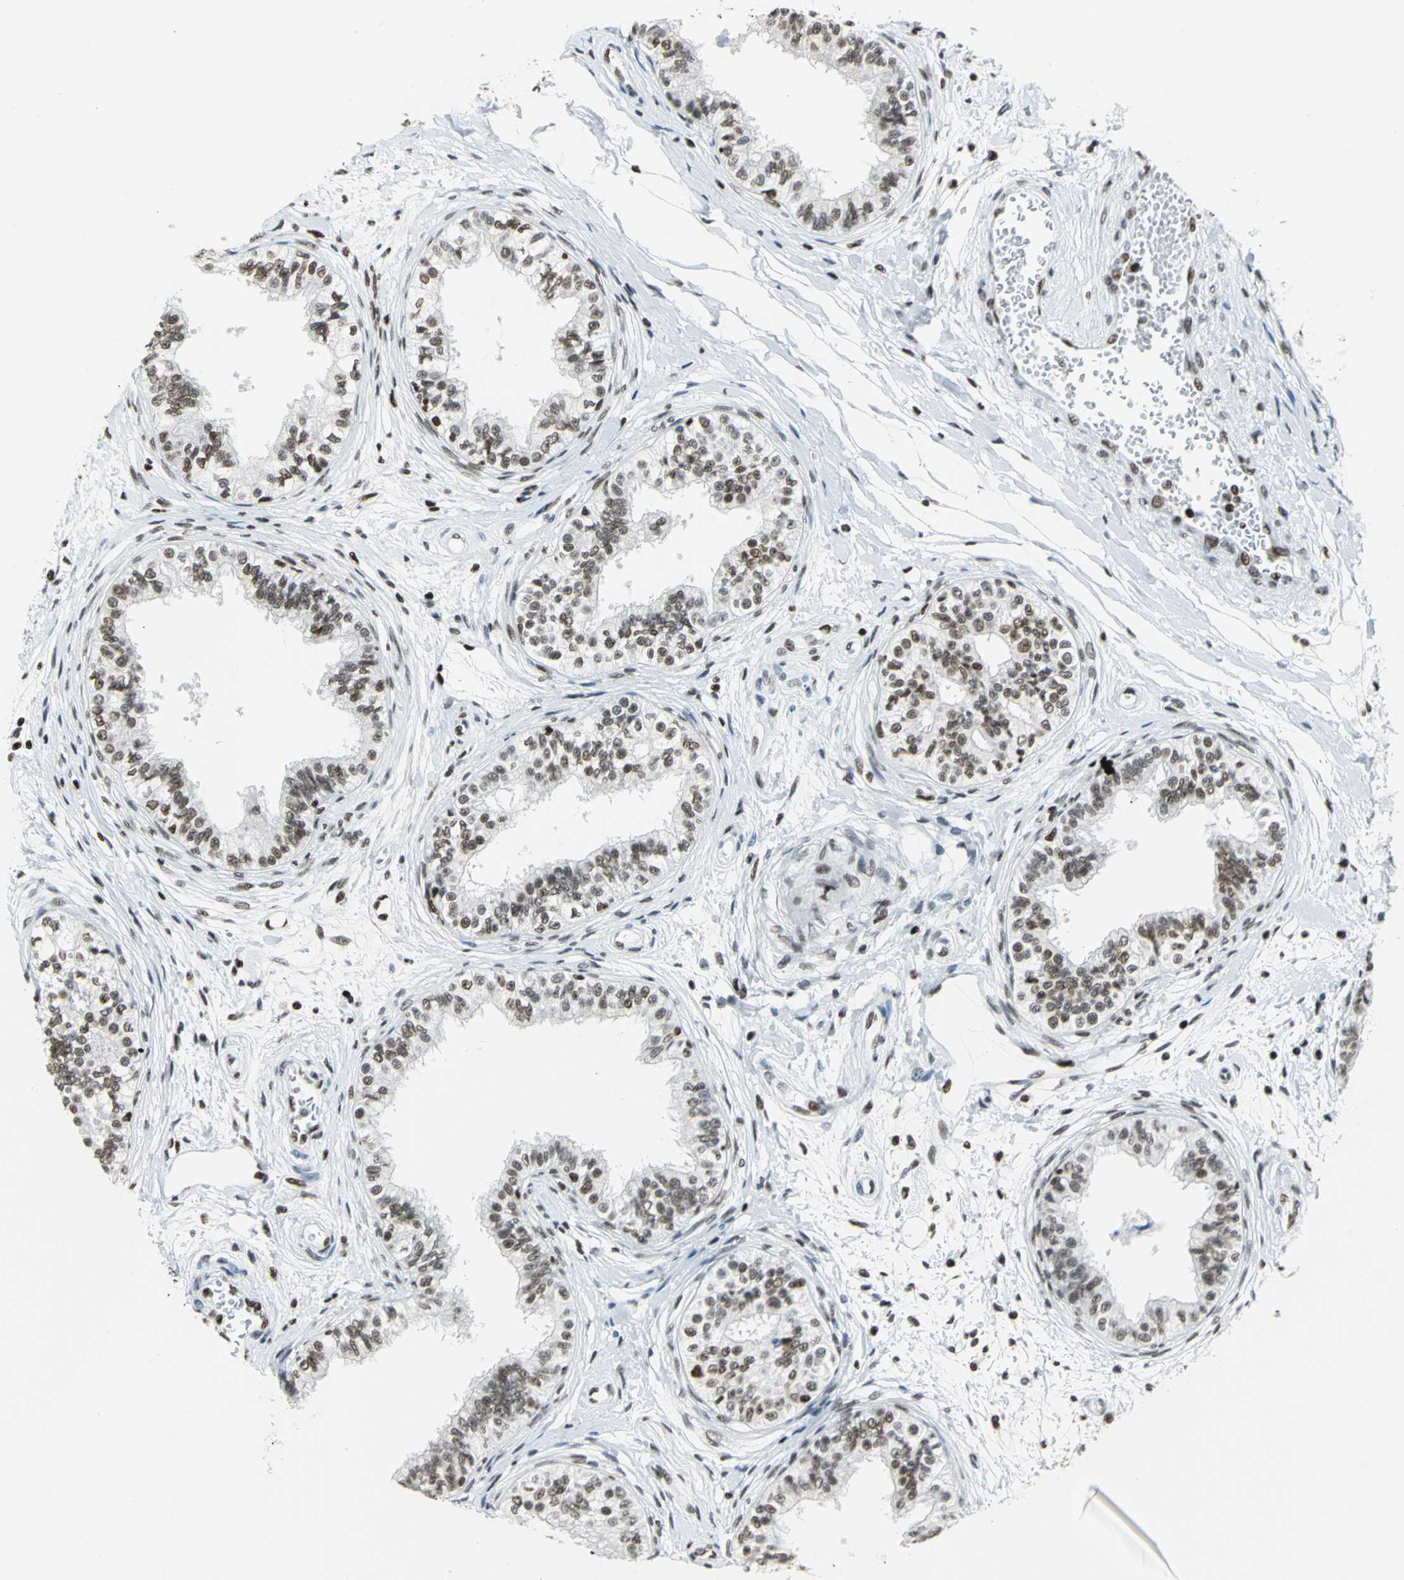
{"staining": {"intensity": "moderate", "quantity": ">75%", "location": "nuclear"}, "tissue": "epididymis", "cell_type": "Glandular cells", "image_type": "normal", "snomed": [{"axis": "morphology", "description": "Normal tissue, NOS"}, {"axis": "morphology", "description": "Adenocarcinoma, metastatic, NOS"}, {"axis": "topography", "description": "Testis"}, {"axis": "topography", "description": "Epididymis"}], "caption": "Immunohistochemistry (DAB (3,3'-diaminobenzidine)) staining of unremarkable epididymis exhibits moderate nuclear protein staining in about >75% of glandular cells.", "gene": "HNRNPD", "patient": {"sex": "male", "age": 26}}